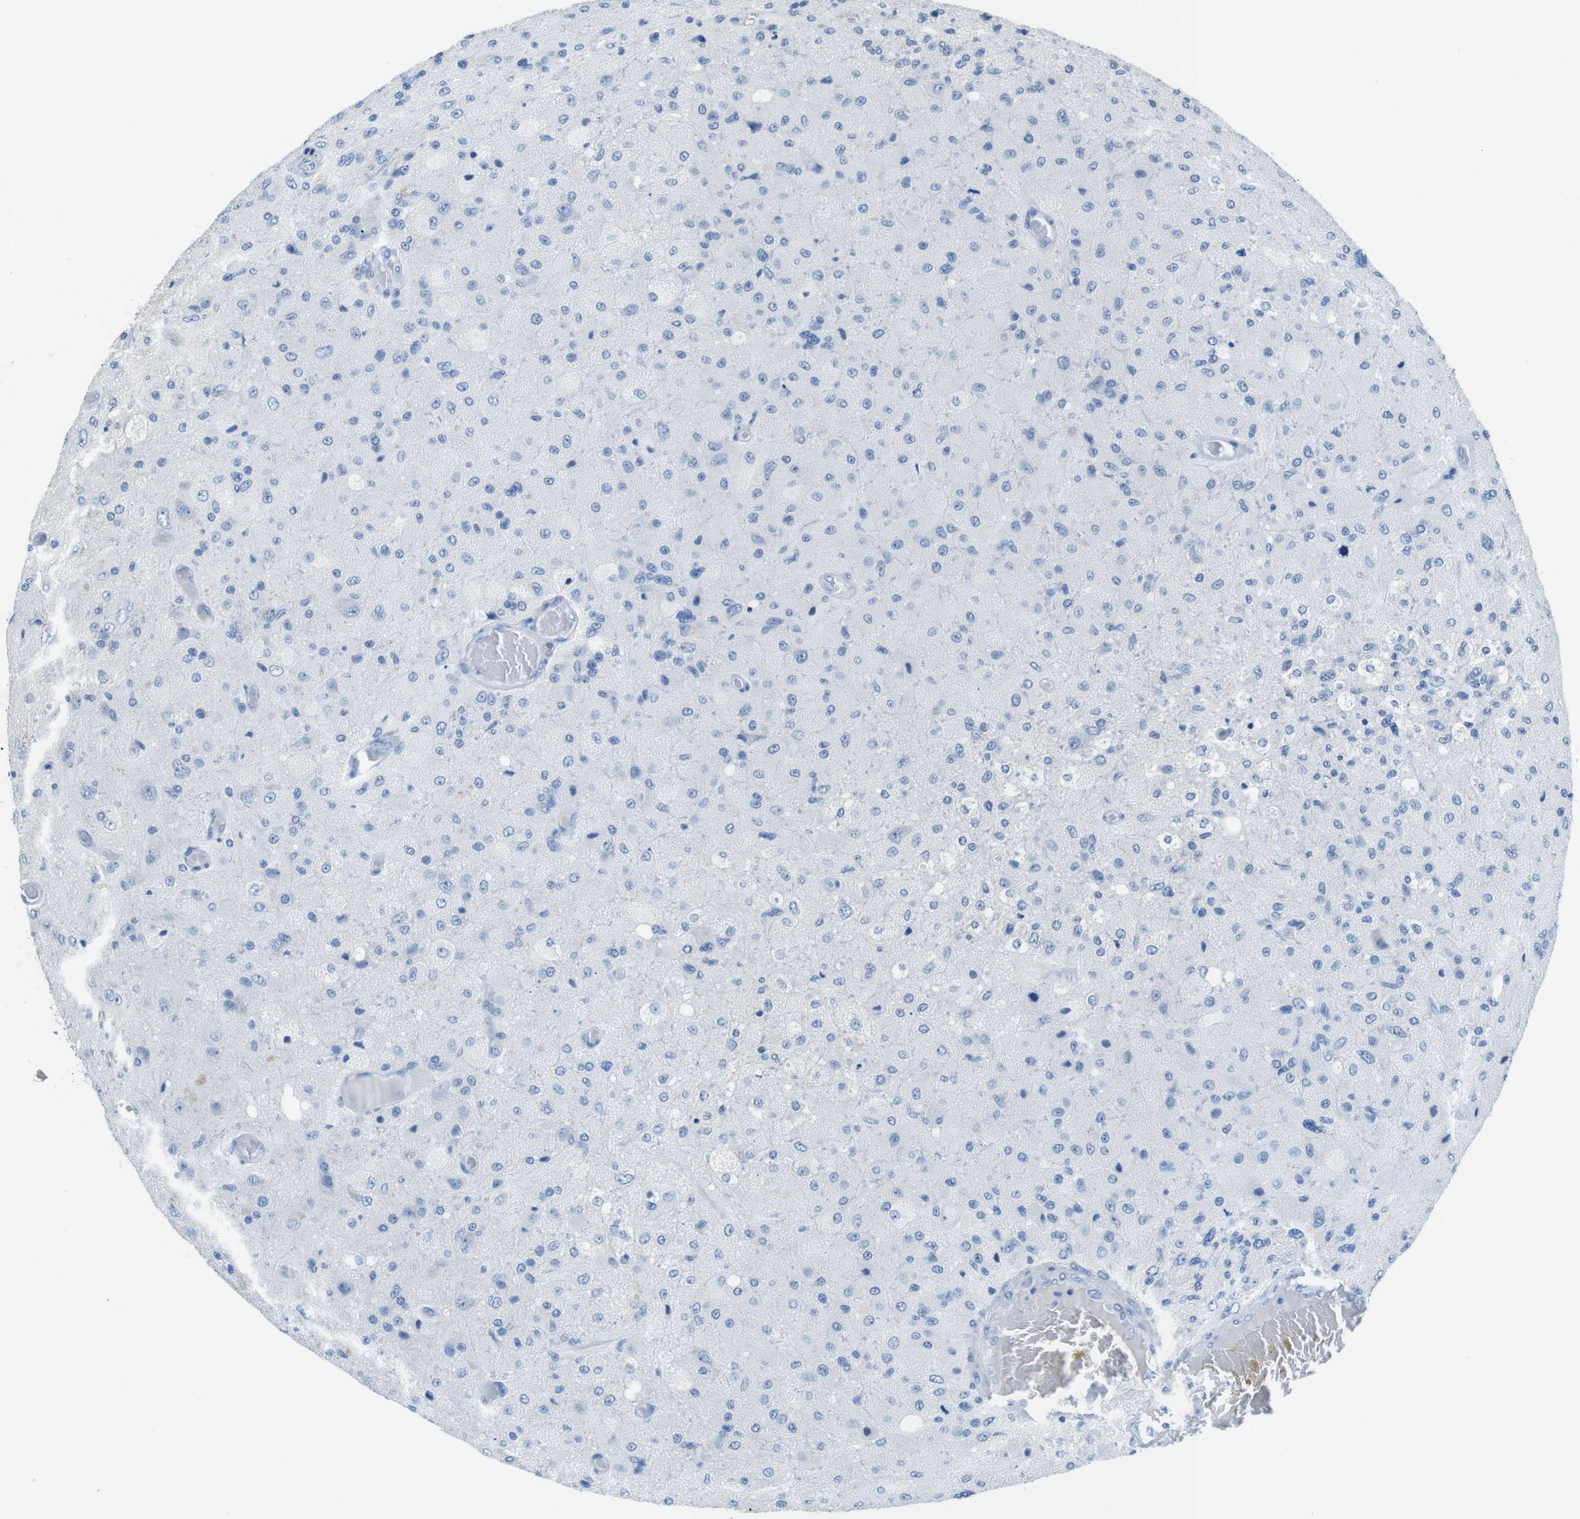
{"staining": {"intensity": "negative", "quantity": "none", "location": "none"}, "tissue": "glioma", "cell_type": "Tumor cells", "image_type": "cancer", "snomed": [{"axis": "morphology", "description": "Normal tissue, NOS"}, {"axis": "morphology", "description": "Glioma, malignant, High grade"}, {"axis": "topography", "description": "Cerebral cortex"}], "caption": "A histopathology image of human glioma is negative for staining in tumor cells. (DAB immunohistochemistry visualized using brightfield microscopy, high magnification).", "gene": "SLC35A3", "patient": {"sex": "male", "age": 77}}